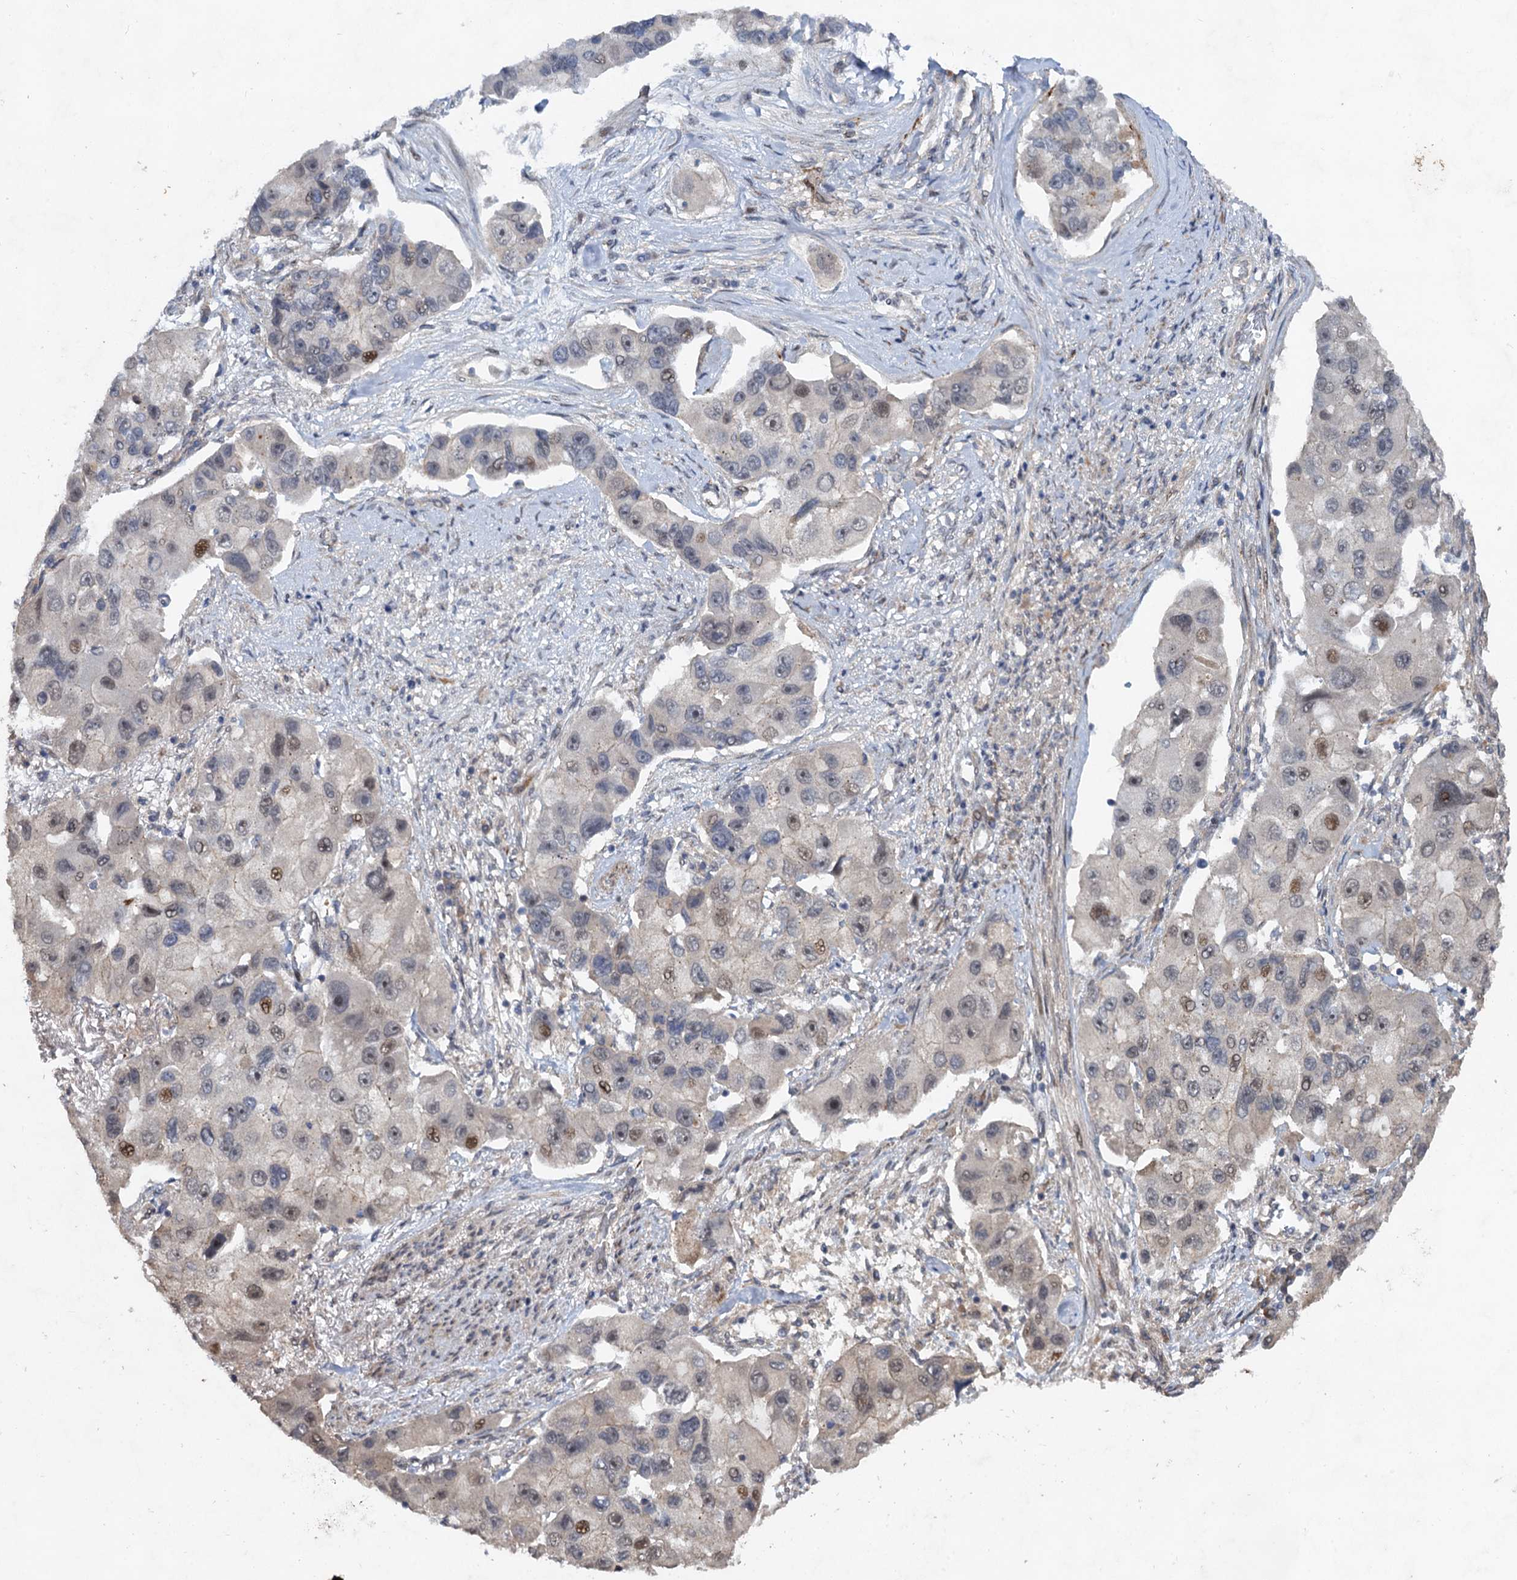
{"staining": {"intensity": "moderate", "quantity": "<25%", "location": "nuclear"}, "tissue": "lung cancer", "cell_type": "Tumor cells", "image_type": "cancer", "snomed": [{"axis": "morphology", "description": "Adenocarcinoma, NOS"}, {"axis": "topography", "description": "Lung"}], "caption": "A photomicrograph of lung cancer (adenocarcinoma) stained for a protein displays moderate nuclear brown staining in tumor cells.", "gene": "NUDT22", "patient": {"sex": "female", "age": 54}}